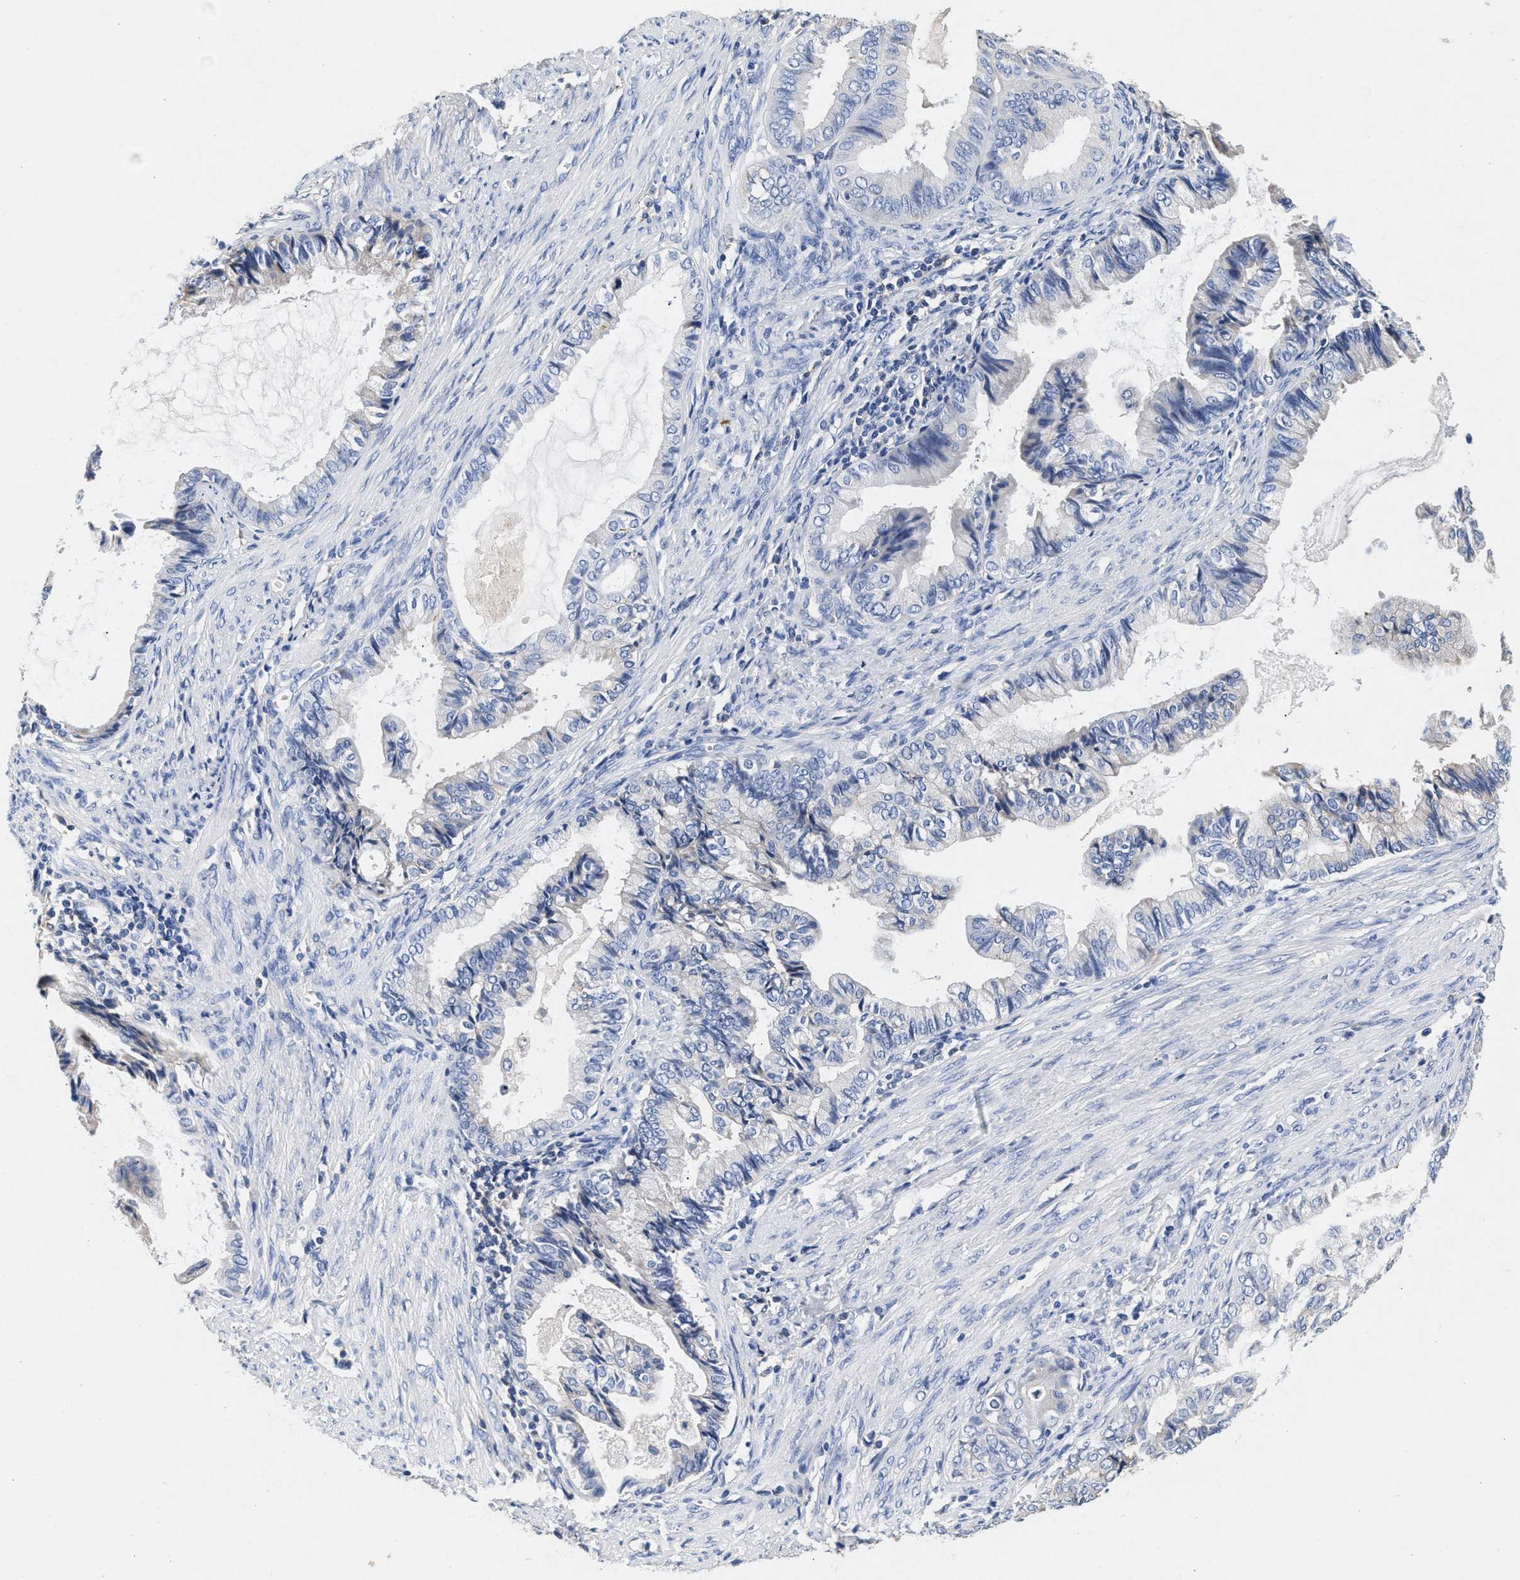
{"staining": {"intensity": "negative", "quantity": "none", "location": "none"}, "tissue": "endometrial cancer", "cell_type": "Tumor cells", "image_type": "cancer", "snomed": [{"axis": "morphology", "description": "Adenocarcinoma, NOS"}, {"axis": "topography", "description": "Endometrium"}], "caption": "Adenocarcinoma (endometrial) was stained to show a protein in brown. There is no significant staining in tumor cells.", "gene": "GNAI3", "patient": {"sex": "female", "age": 86}}